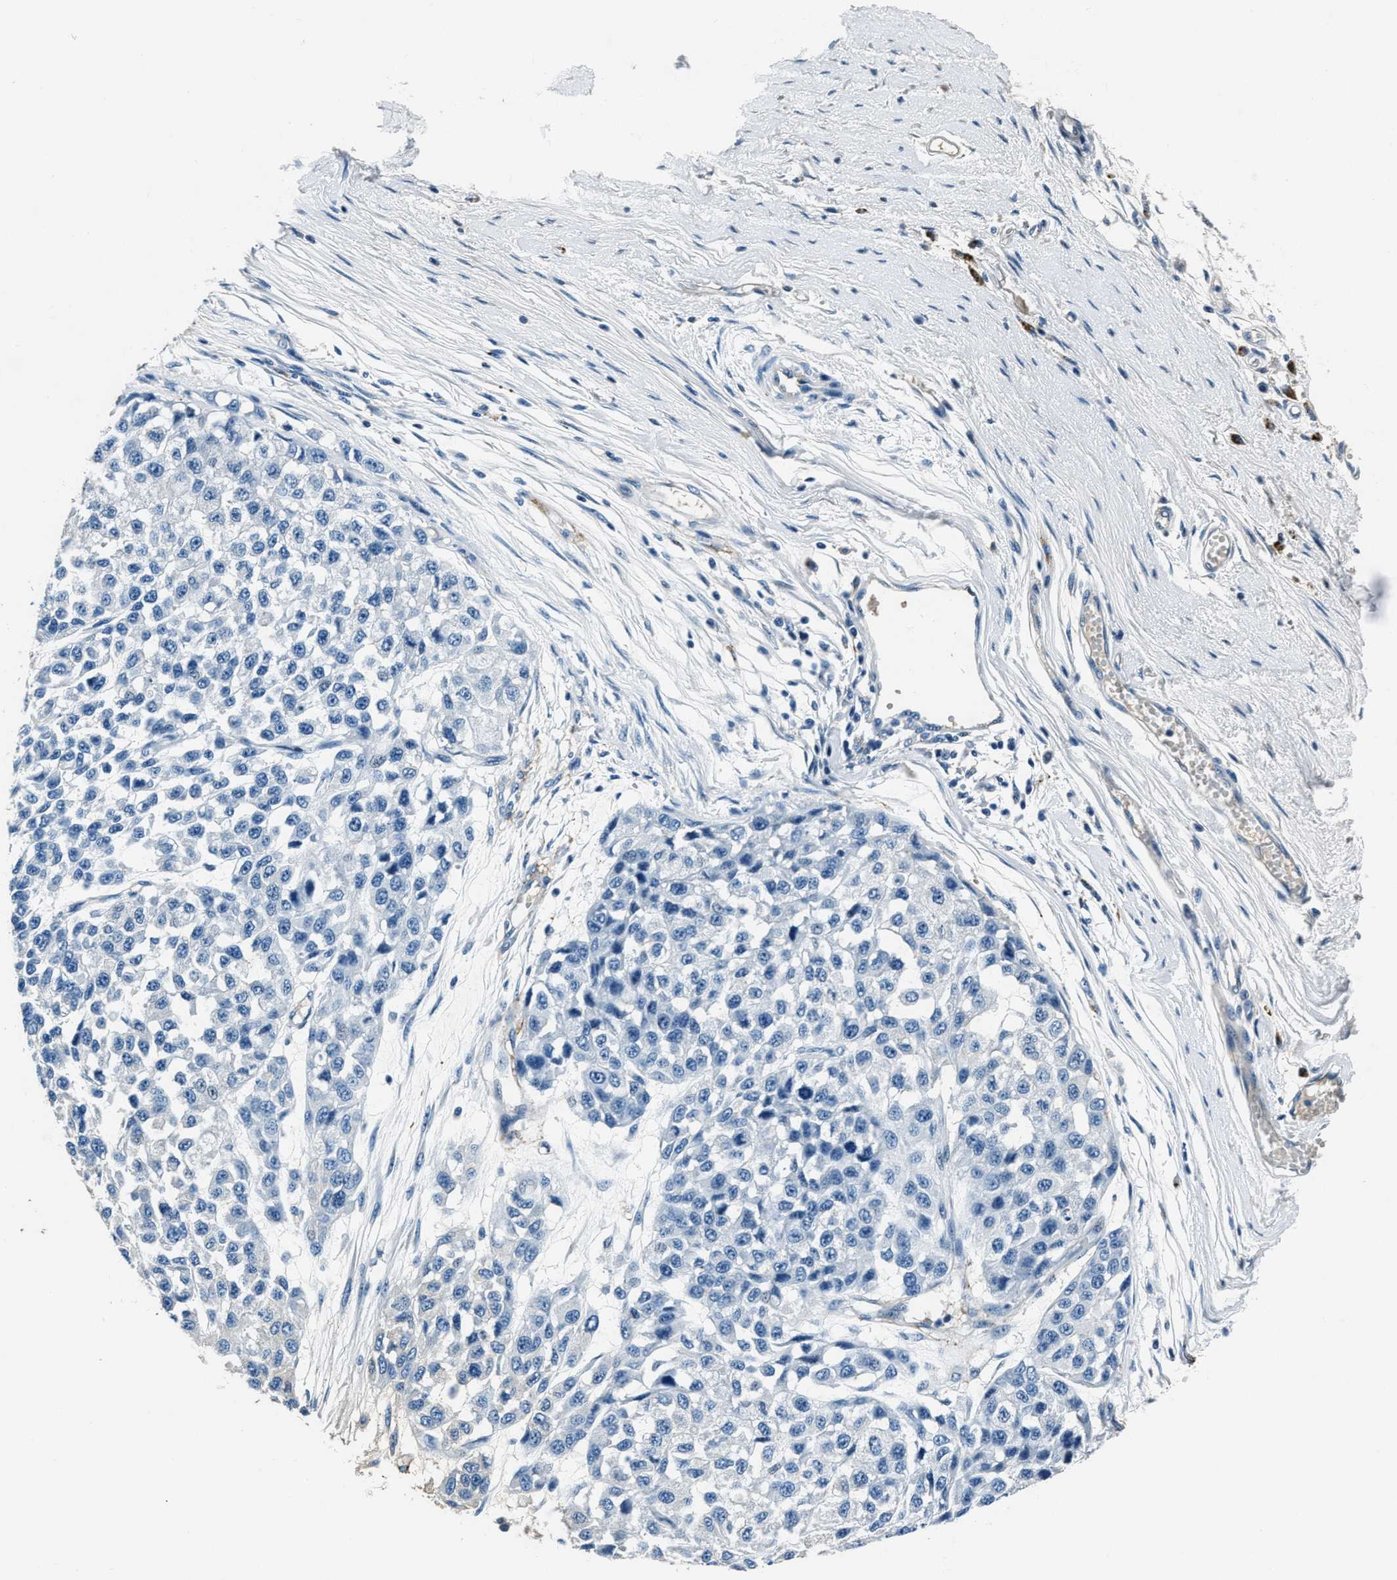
{"staining": {"intensity": "negative", "quantity": "none", "location": "none"}, "tissue": "melanoma", "cell_type": "Tumor cells", "image_type": "cancer", "snomed": [{"axis": "morphology", "description": "Malignant melanoma, NOS"}, {"axis": "topography", "description": "Skin"}], "caption": "Tumor cells show no significant protein expression in melanoma.", "gene": "PTPDC1", "patient": {"sex": "male", "age": 62}}